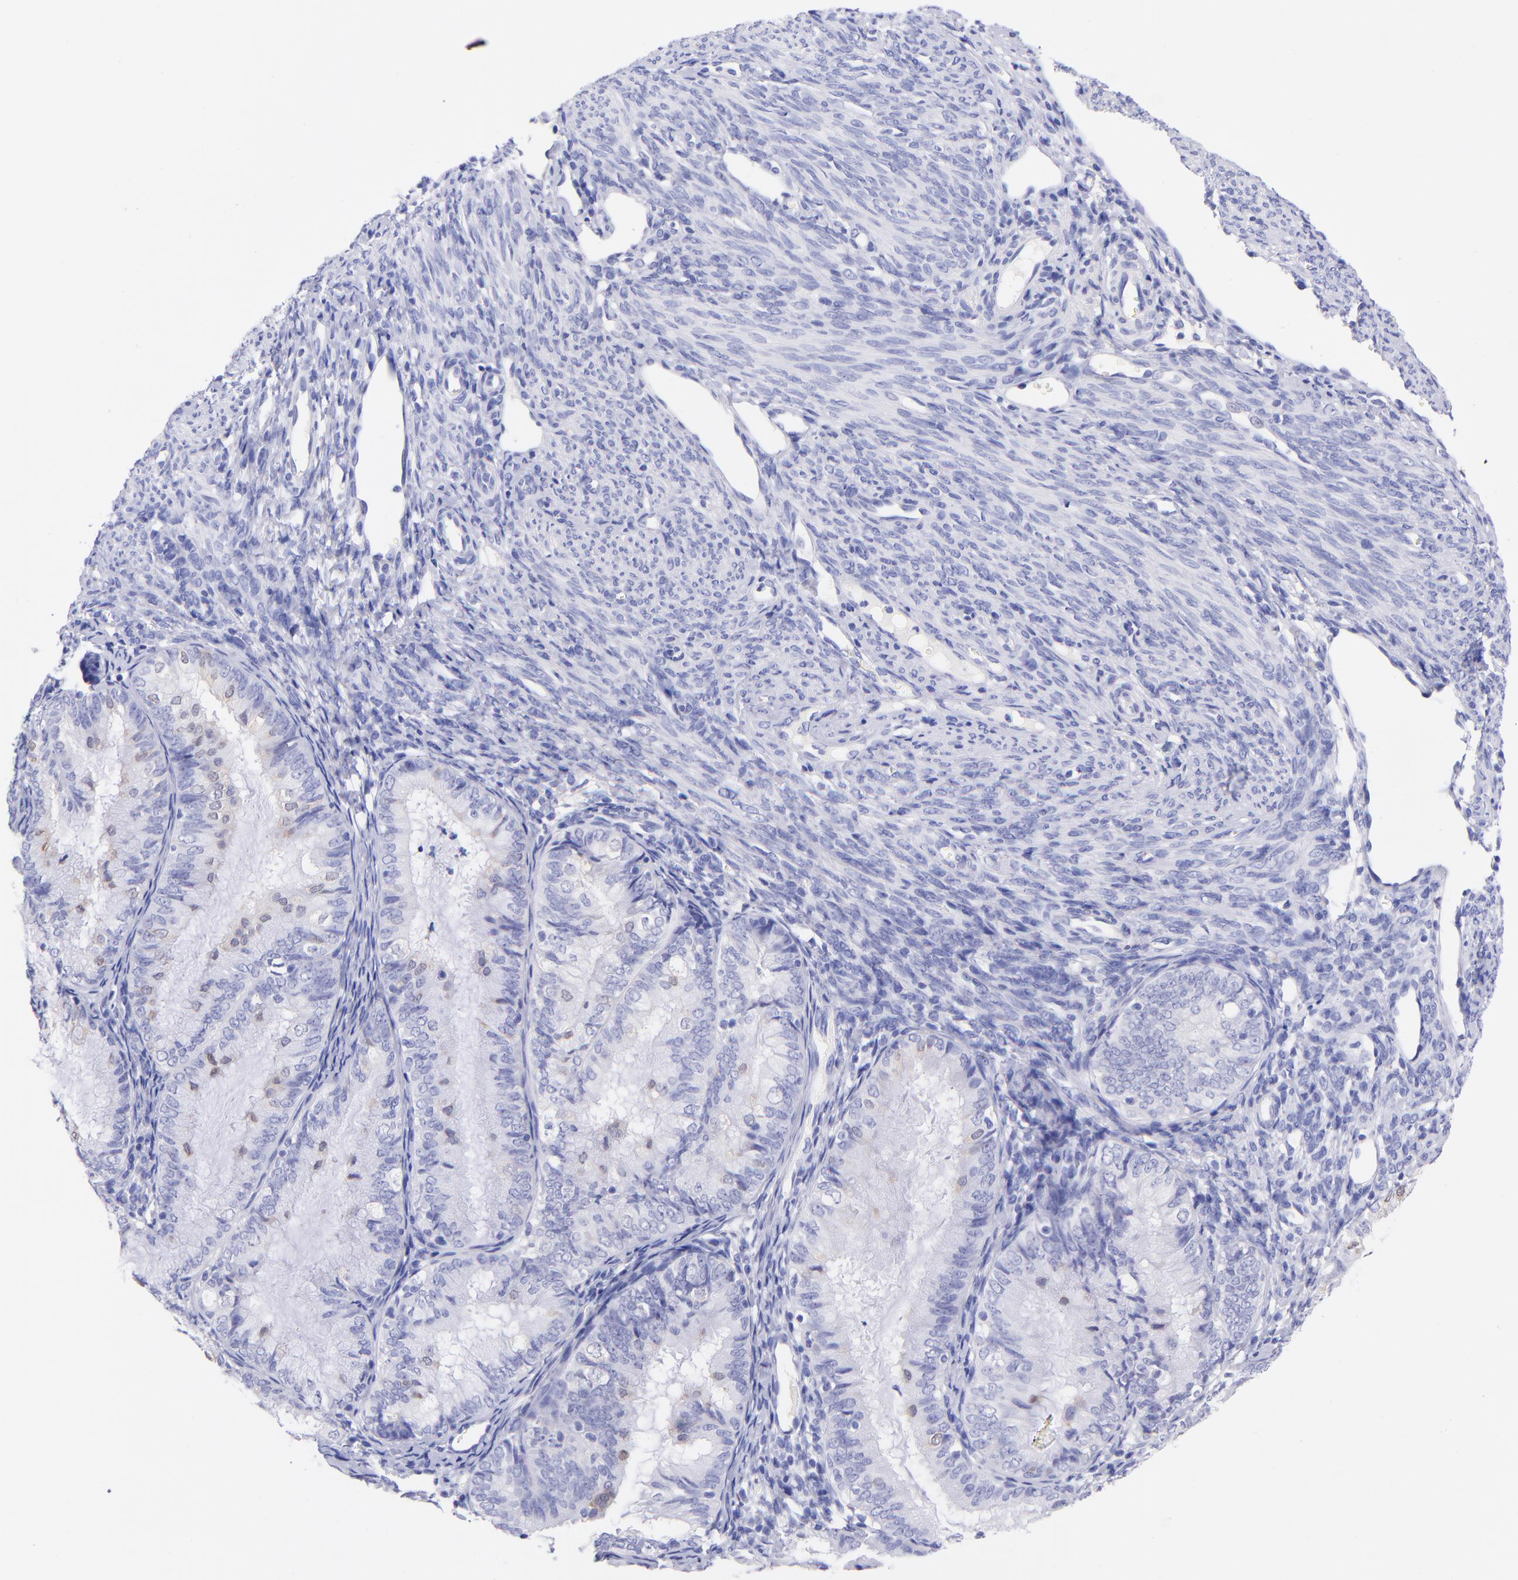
{"staining": {"intensity": "weak", "quantity": "<25%", "location": "cytoplasmic/membranous"}, "tissue": "endometrial cancer", "cell_type": "Tumor cells", "image_type": "cancer", "snomed": [{"axis": "morphology", "description": "Adenocarcinoma, NOS"}, {"axis": "topography", "description": "Endometrium"}], "caption": "Tumor cells are negative for brown protein staining in endometrial adenocarcinoma. The staining was performed using DAB (3,3'-diaminobenzidine) to visualize the protein expression in brown, while the nuclei were stained in blue with hematoxylin (Magnification: 20x).", "gene": "RAB3B", "patient": {"sex": "female", "age": 66}}